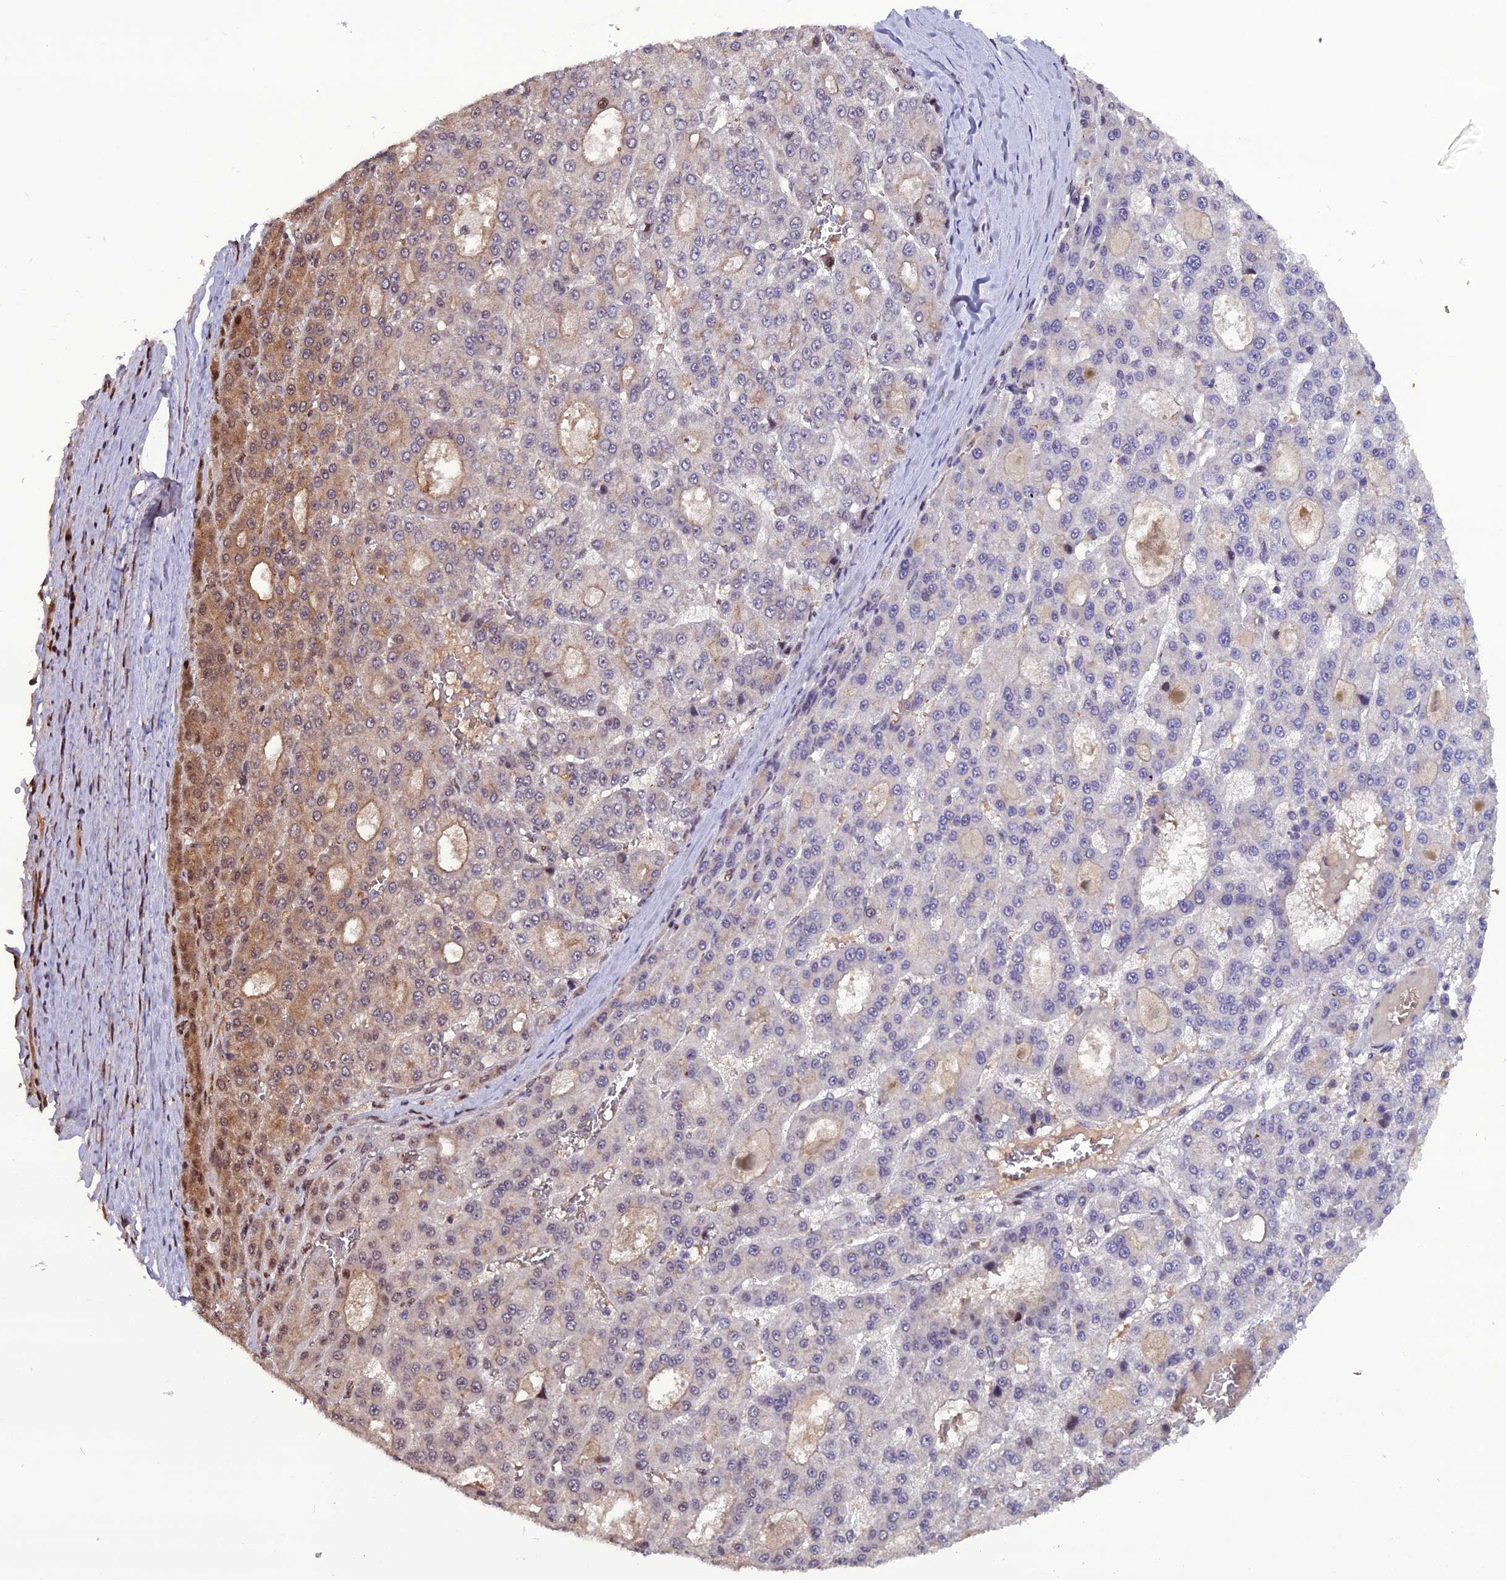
{"staining": {"intensity": "moderate", "quantity": "<25%", "location": "cytoplasmic/membranous,nuclear"}, "tissue": "liver cancer", "cell_type": "Tumor cells", "image_type": "cancer", "snomed": [{"axis": "morphology", "description": "Carcinoma, Hepatocellular, NOS"}, {"axis": "topography", "description": "Liver"}], "caption": "Hepatocellular carcinoma (liver) tissue reveals moderate cytoplasmic/membranous and nuclear positivity in about <25% of tumor cells", "gene": "ARL2", "patient": {"sex": "male", "age": 70}}